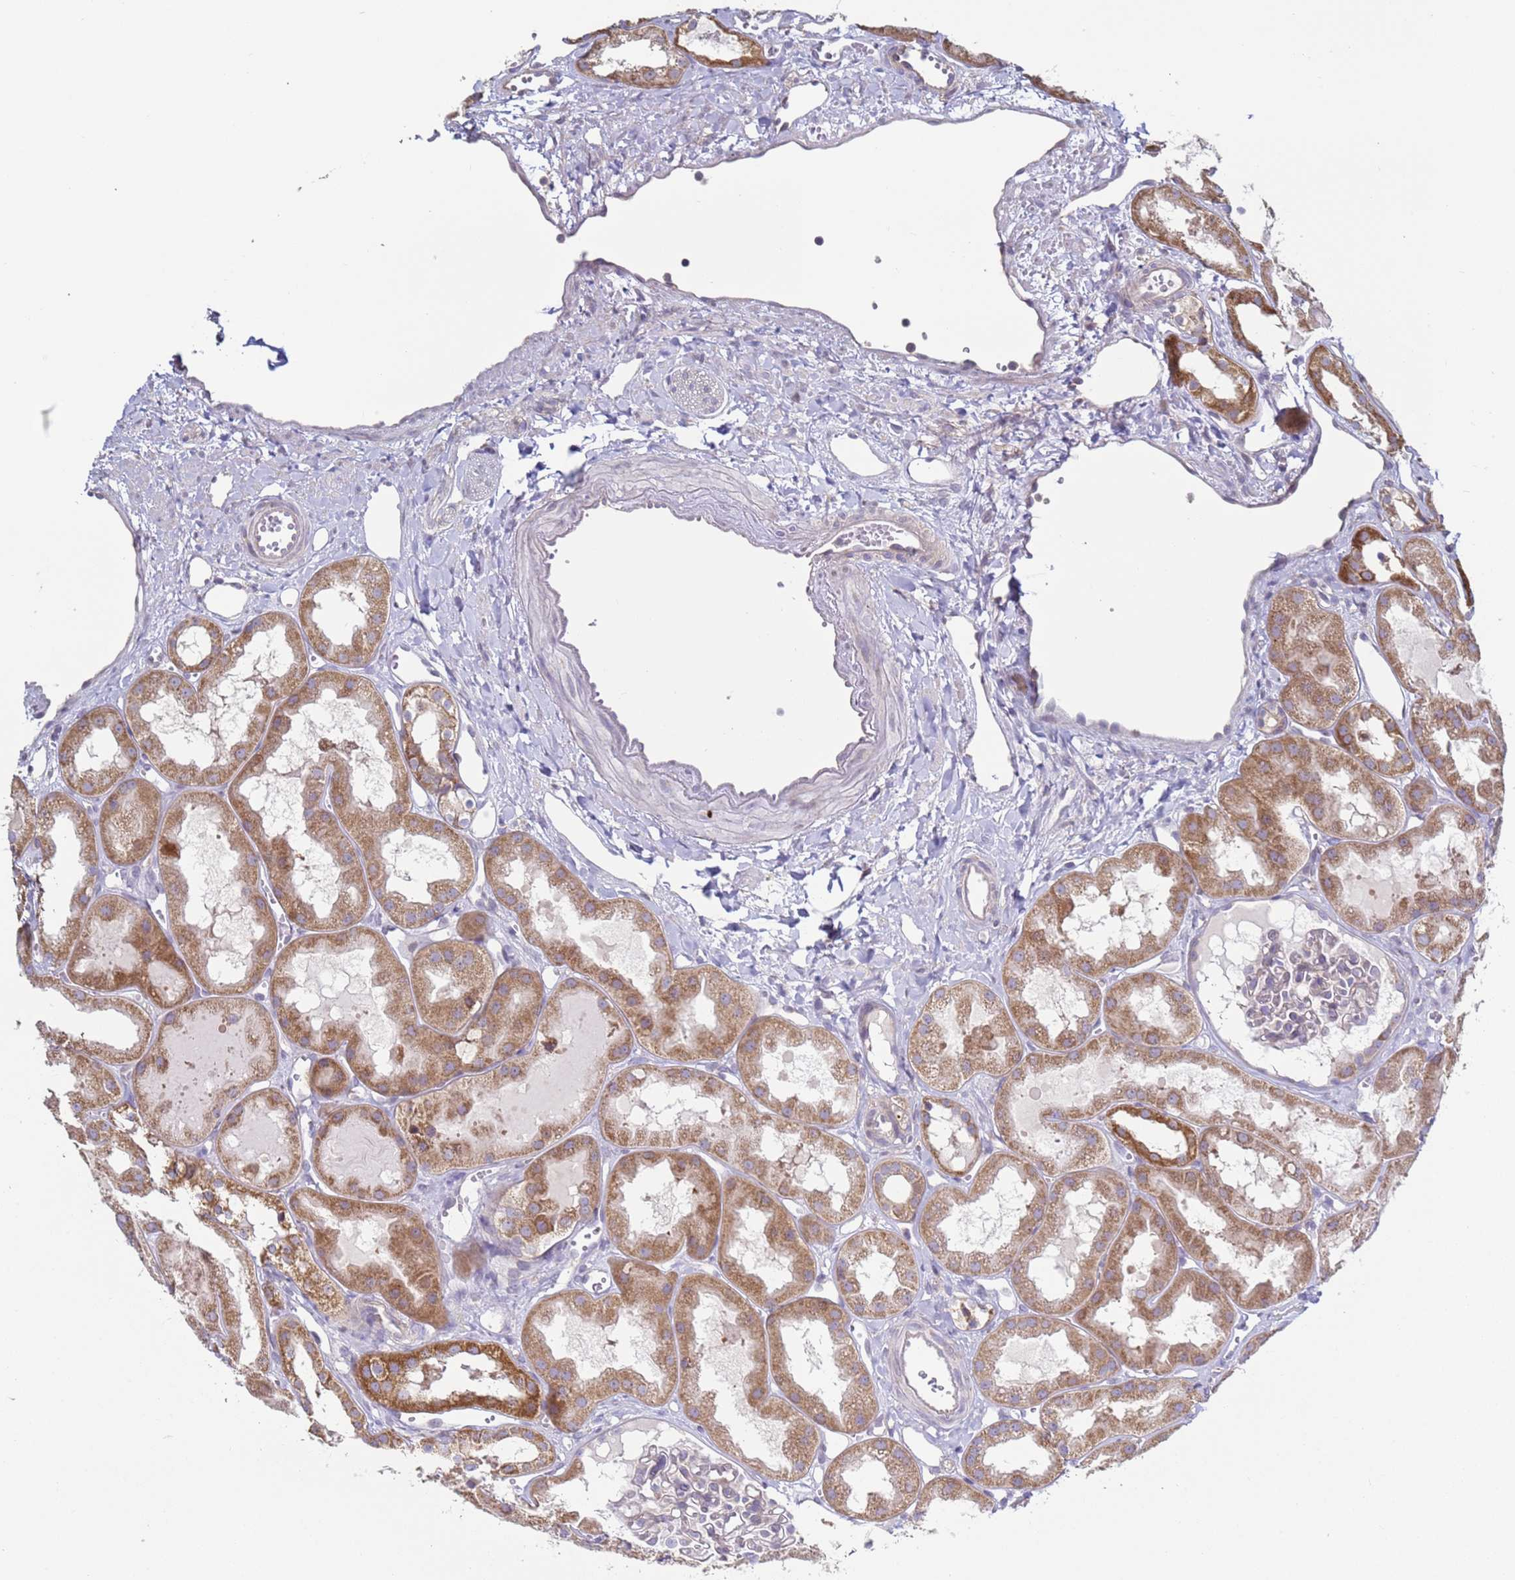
{"staining": {"intensity": "negative", "quantity": "none", "location": "none"}, "tissue": "kidney", "cell_type": "Cells in glomeruli", "image_type": "normal", "snomed": [{"axis": "morphology", "description": "Normal tissue, NOS"}, {"axis": "topography", "description": "Kidney"}], "caption": "An immunohistochemistry (IHC) histopathology image of normal kidney is shown. There is no staining in cells in glomeruli of kidney.", "gene": "DIP2B", "patient": {"sex": "male", "age": 16}}